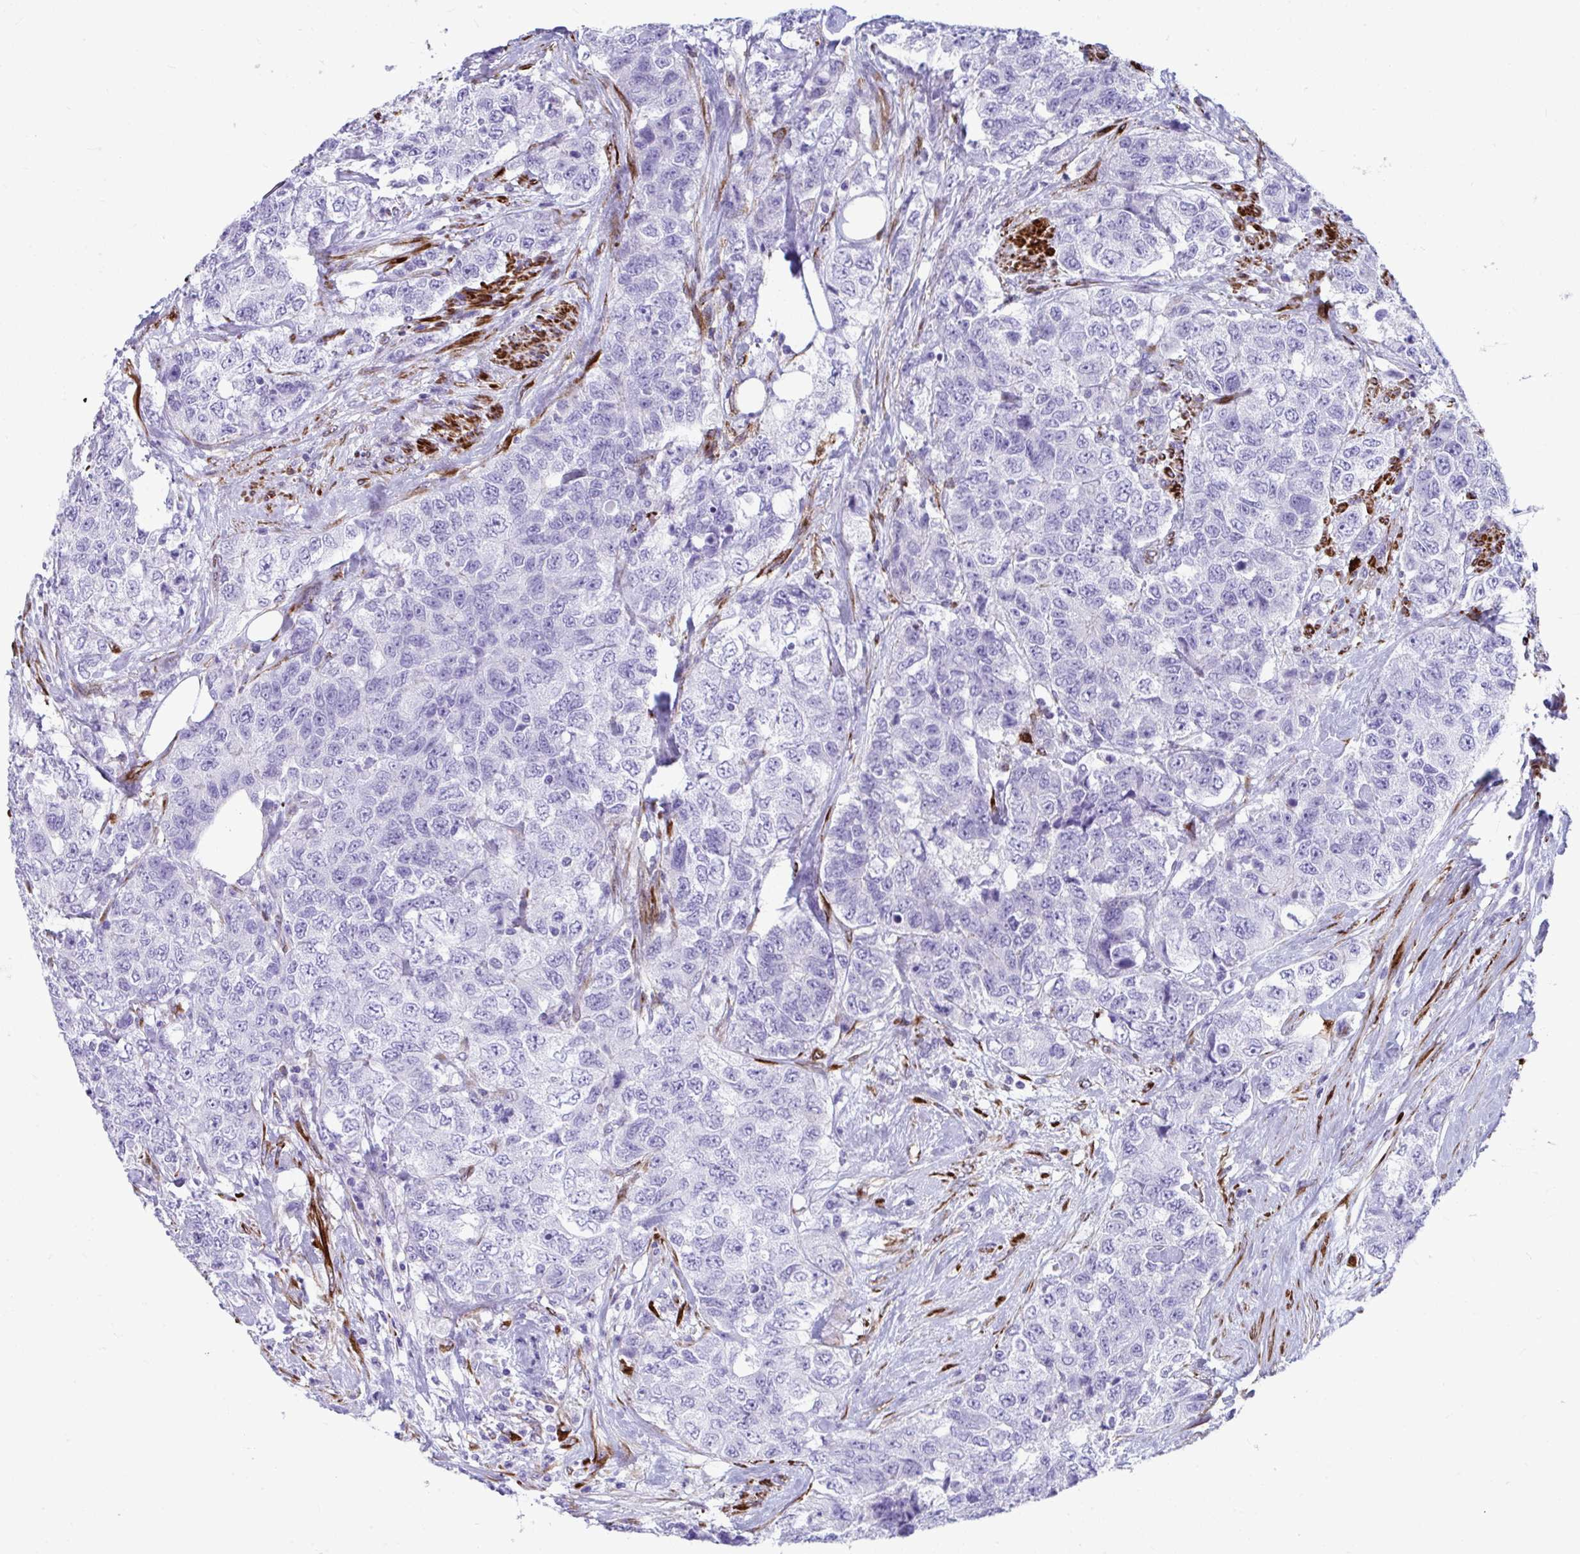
{"staining": {"intensity": "negative", "quantity": "none", "location": "none"}, "tissue": "urothelial cancer", "cell_type": "Tumor cells", "image_type": "cancer", "snomed": [{"axis": "morphology", "description": "Urothelial carcinoma, High grade"}, {"axis": "topography", "description": "Urinary bladder"}], "caption": "The photomicrograph displays no significant staining in tumor cells of urothelial cancer. (Stains: DAB (3,3'-diaminobenzidine) immunohistochemistry (IHC) with hematoxylin counter stain, Microscopy: brightfield microscopy at high magnification).", "gene": "GRXCR2", "patient": {"sex": "female", "age": 78}}